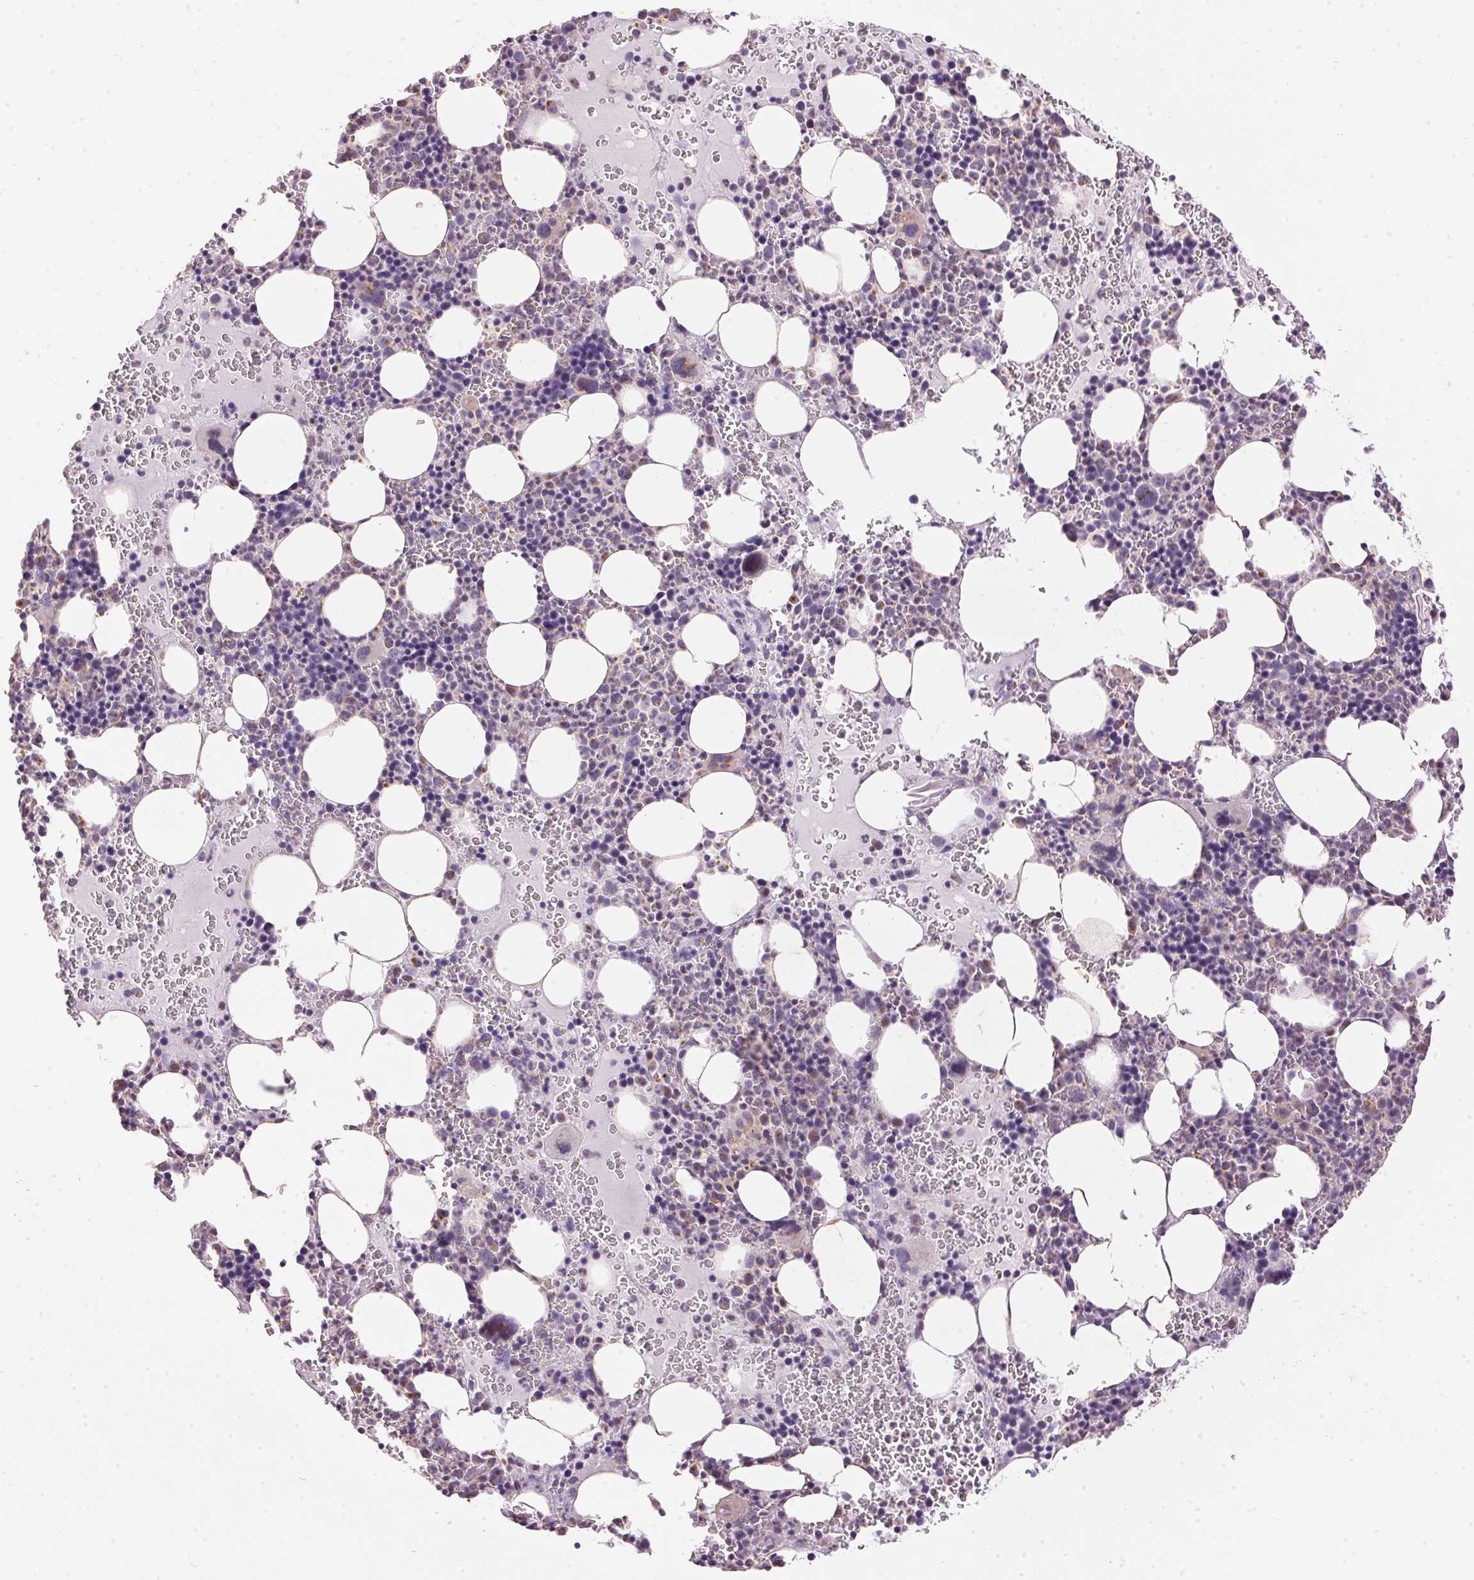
{"staining": {"intensity": "moderate", "quantity": "<25%", "location": "cytoplasmic/membranous"}, "tissue": "bone marrow", "cell_type": "Hematopoietic cells", "image_type": "normal", "snomed": [{"axis": "morphology", "description": "Normal tissue, NOS"}, {"axis": "topography", "description": "Bone marrow"}], "caption": "DAB (3,3'-diaminobenzidine) immunohistochemical staining of benign human bone marrow exhibits moderate cytoplasmic/membranous protein positivity in about <25% of hematopoietic cells. Using DAB (brown) and hematoxylin (blue) stains, captured at high magnification using brightfield microscopy.", "gene": "GOLPH3", "patient": {"sex": "male", "age": 63}}